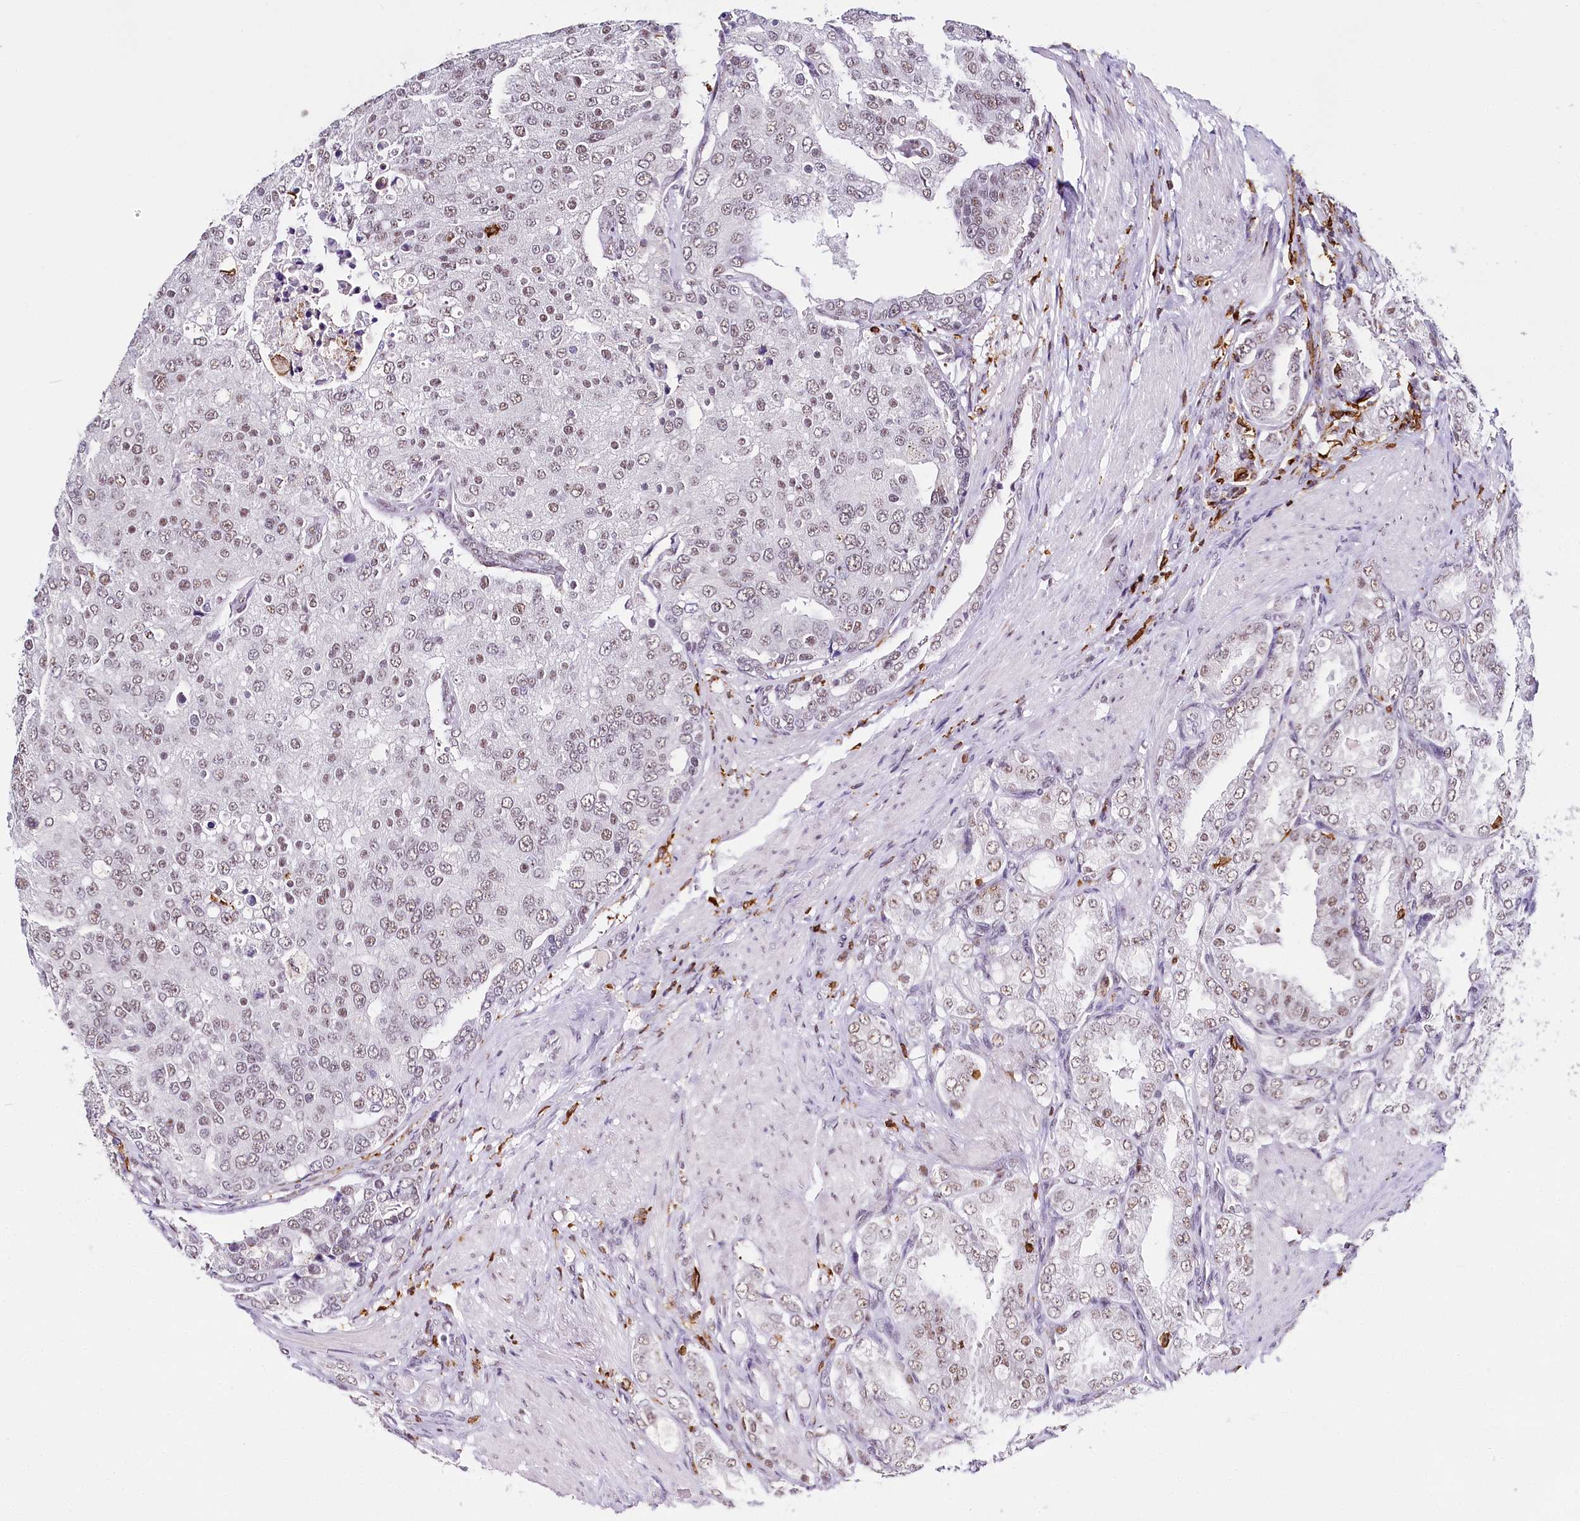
{"staining": {"intensity": "weak", "quantity": ">75%", "location": "nuclear"}, "tissue": "prostate cancer", "cell_type": "Tumor cells", "image_type": "cancer", "snomed": [{"axis": "morphology", "description": "Adenocarcinoma, High grade"}, {"axis": "topography", "description": "Prostate"}], "caption": "A high-resolution histopathology image shows IHC staining of prostate cancer, which reveals weak nuclear staining in approximately >75% of tumor cells.", "gene": "BARD1", "patient": {"sex": "male", "age": 50}}